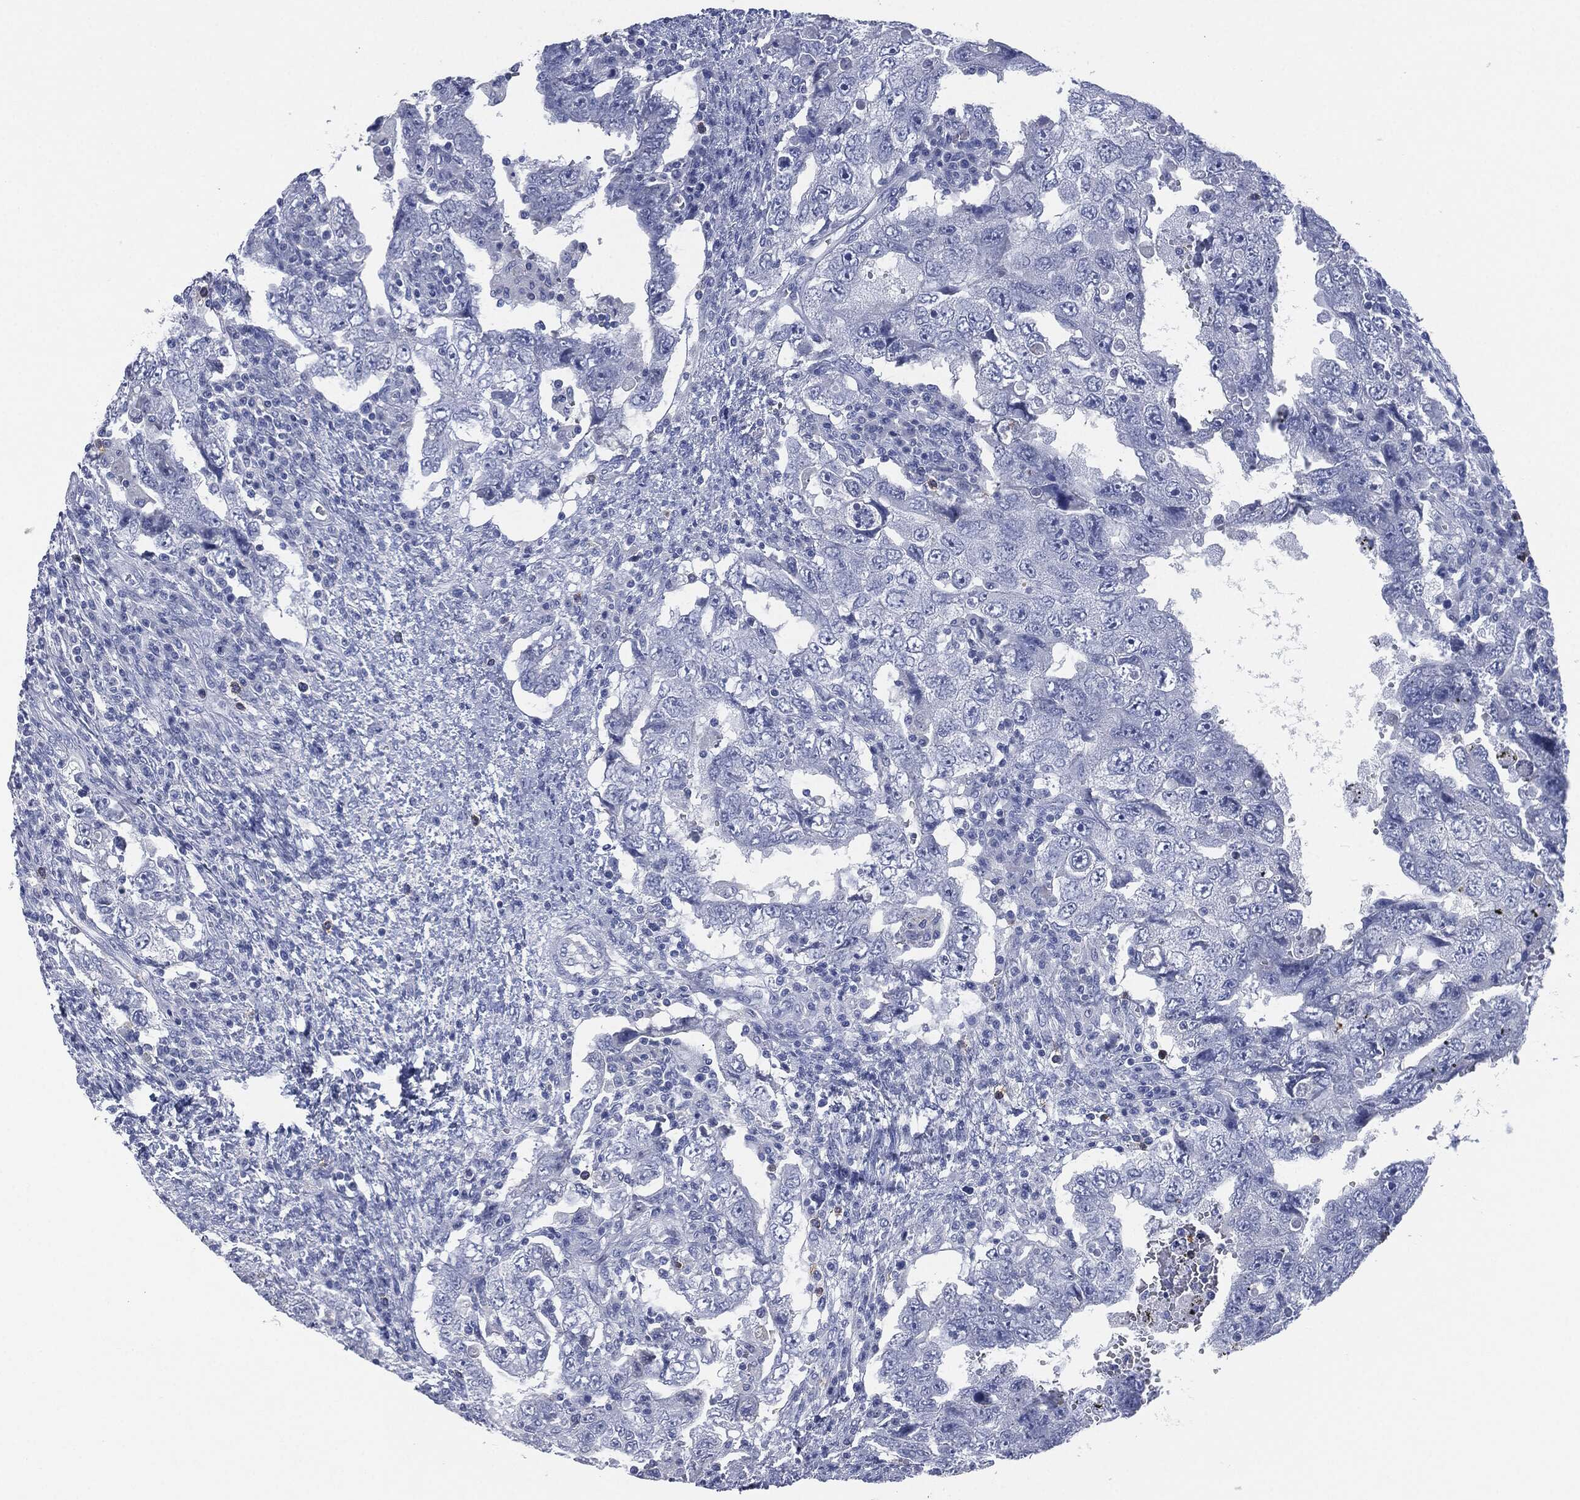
{"staining": {"intensity": "negative", "quantity": "none", "location": "none"}, "tissue": "testis cancer", "cell_type": "Tumor cells", "image_type": "cancer", "snomed": [{"axis": "morphology", "description": "Carcinoma, Embryonal, NOS"}, {"axis": "topography", "description": "Testis"}], "caption": "Immunohistochemistry histopathology image of neoplastic tissue: human testis cancer (embryonal carcinoma) stained with DAB demonstrates no significant protein staining in tumor cells.", "gene": "CEACAM8", "patient": {"sex": "male", "age": 26}}